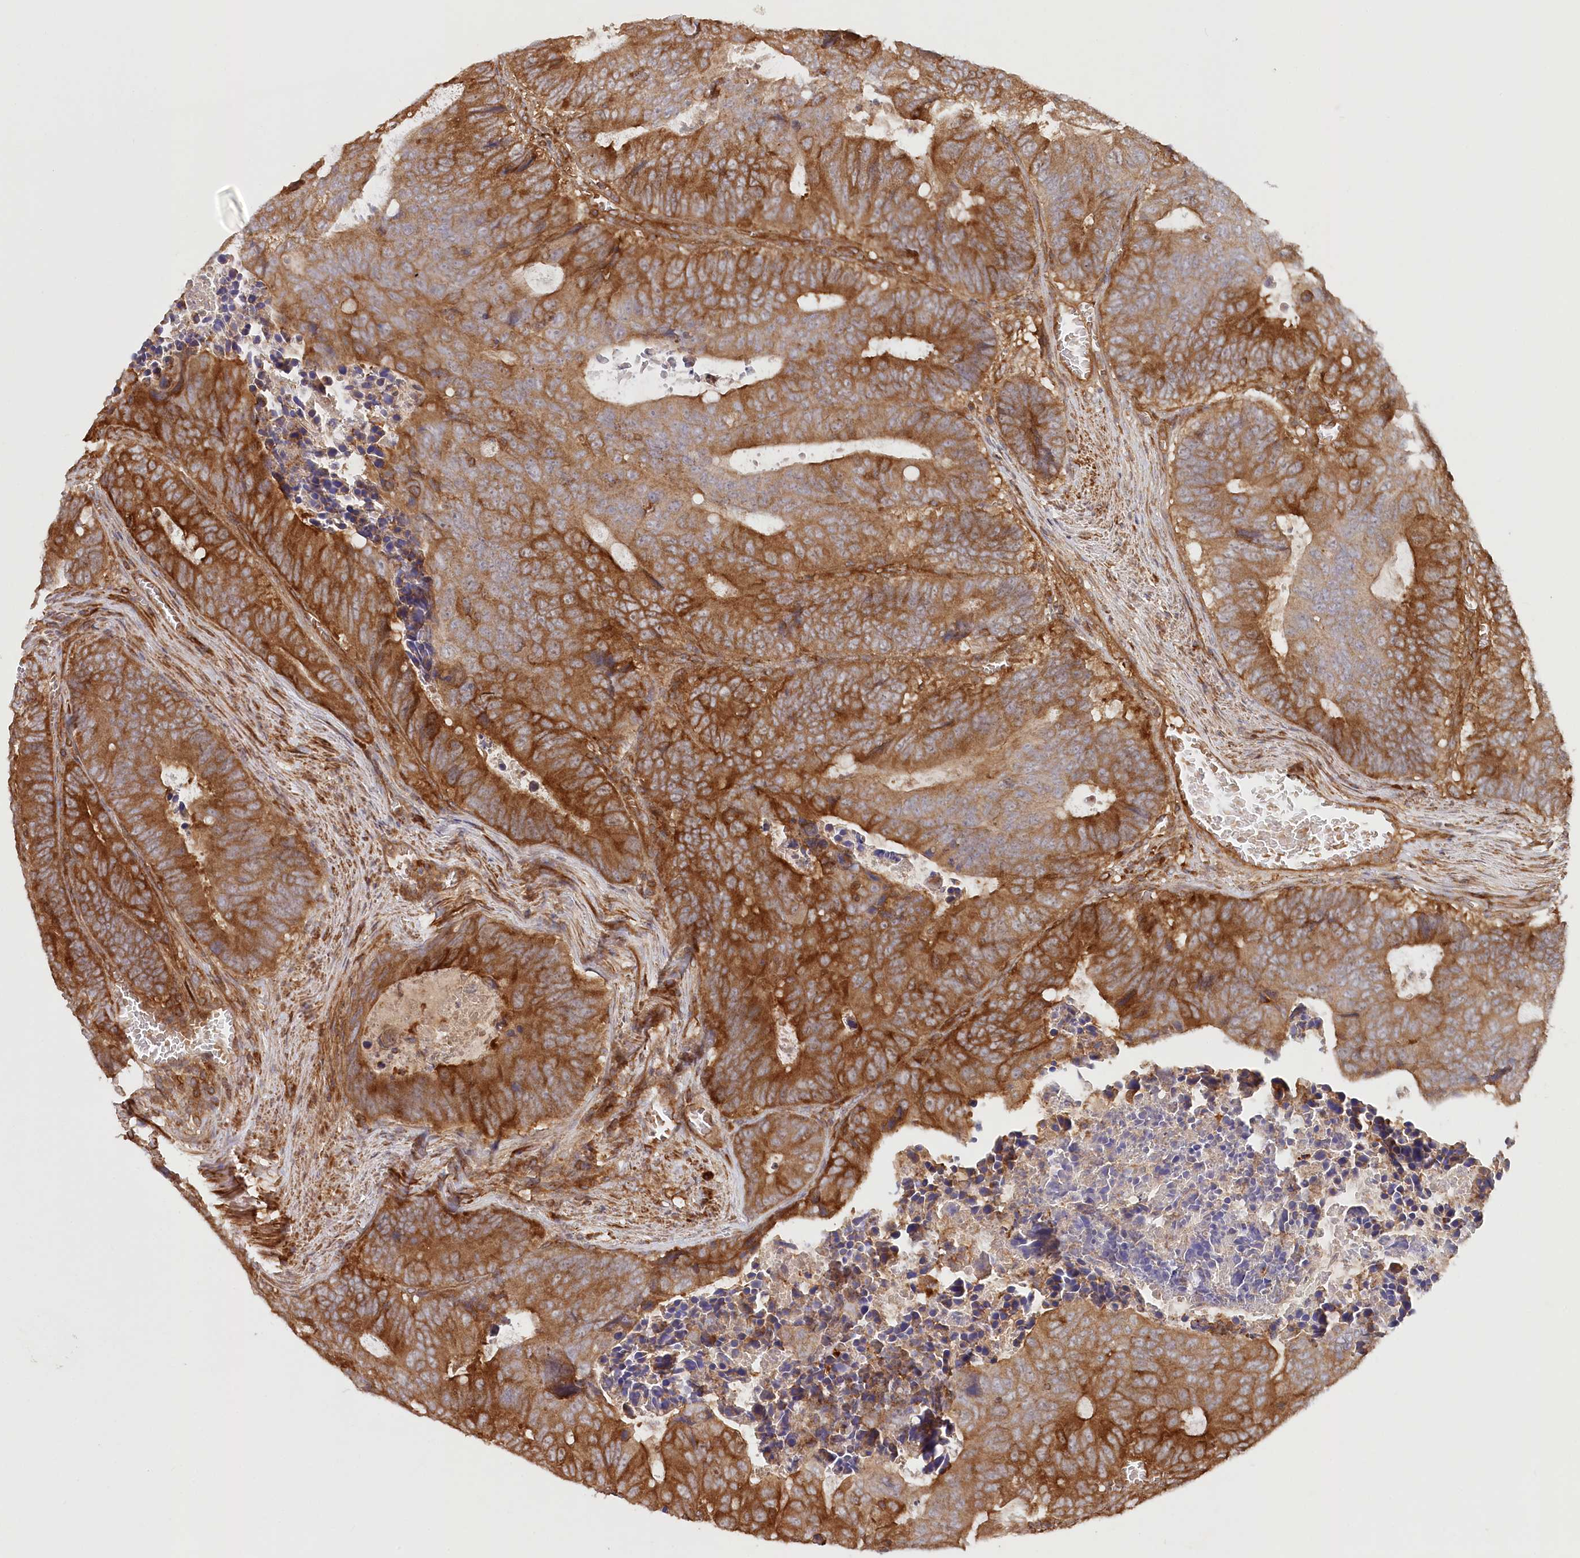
{"staining": {"intensity": "strong", "quantity": ">75%", "location": "cytoplasmic/membranous"}, "tissue": "colorectal cancer", "cell_type": "Tumor cells", "image_type": "cancer", "snomed": [{"axis": "morphology", "description": "Adenocarcinoma, NOS"}, {"axis": "topography", "description": "Colon"}], "caption": "The immunohistochemical stain labels strong cytoplasmic/membranous positivity in tumor cells of colorectal cancer (adenocarcinoma) tissue.", "gene": "PAIP2", "patient": {"sex": "male", "age": 87}}